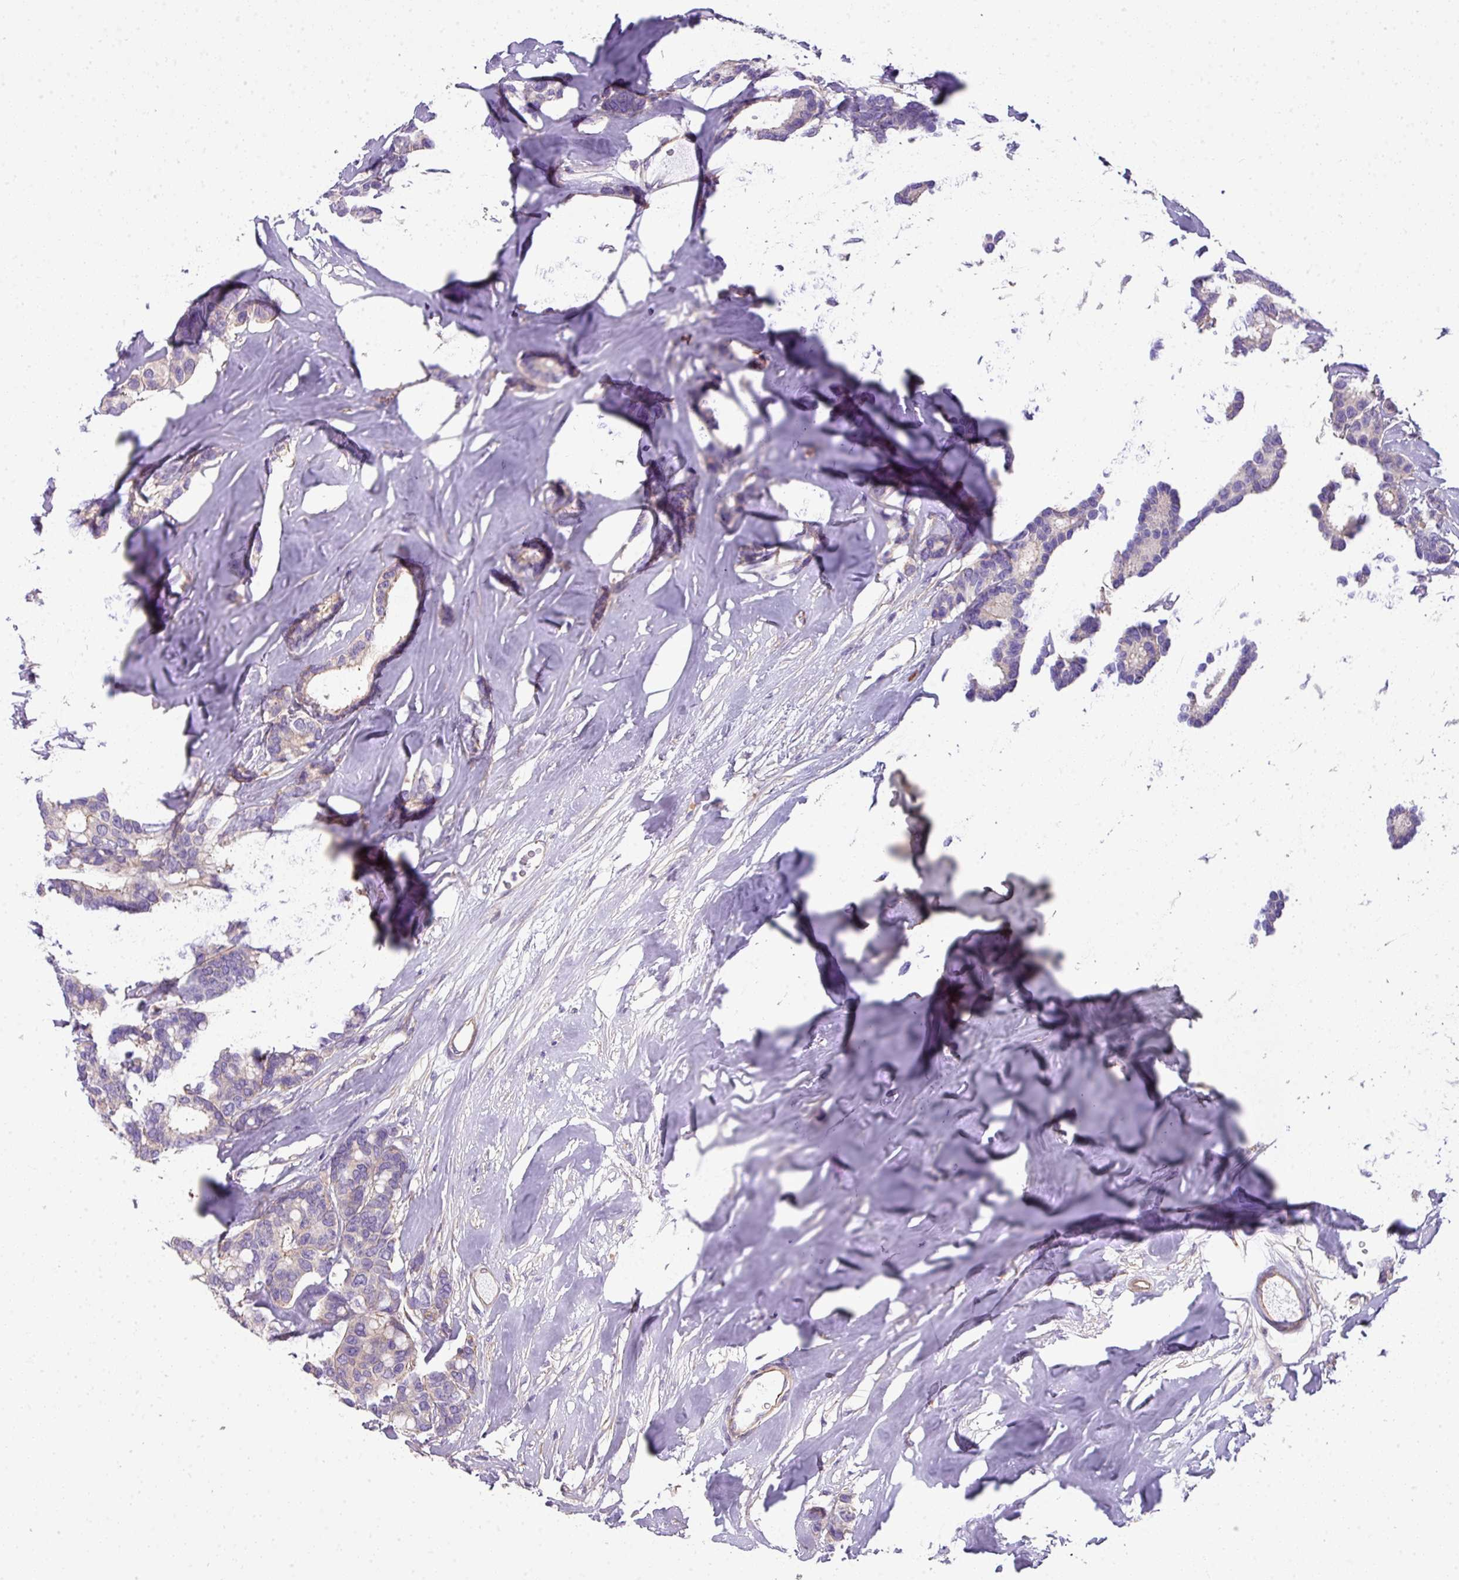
{"staining": {"intensity": "negative", "quantity": "none", "location": "none"}, "tissue": "breast cancer", "cell_type": "Tumor cells", "image_type": "cancer", "snomed": [{"axis": "morphology", "description": "Duct carcinoma"}, {"axis": "topography", "description": "Breast"}], "caption": "This is an immunohistochemistry (IHC) micrograph of human invasive ductal carcinoma (breast). There is no positivity in tumor cells.", "gene": "PALS2", "patient": {"sex": "female", "age": 87}}